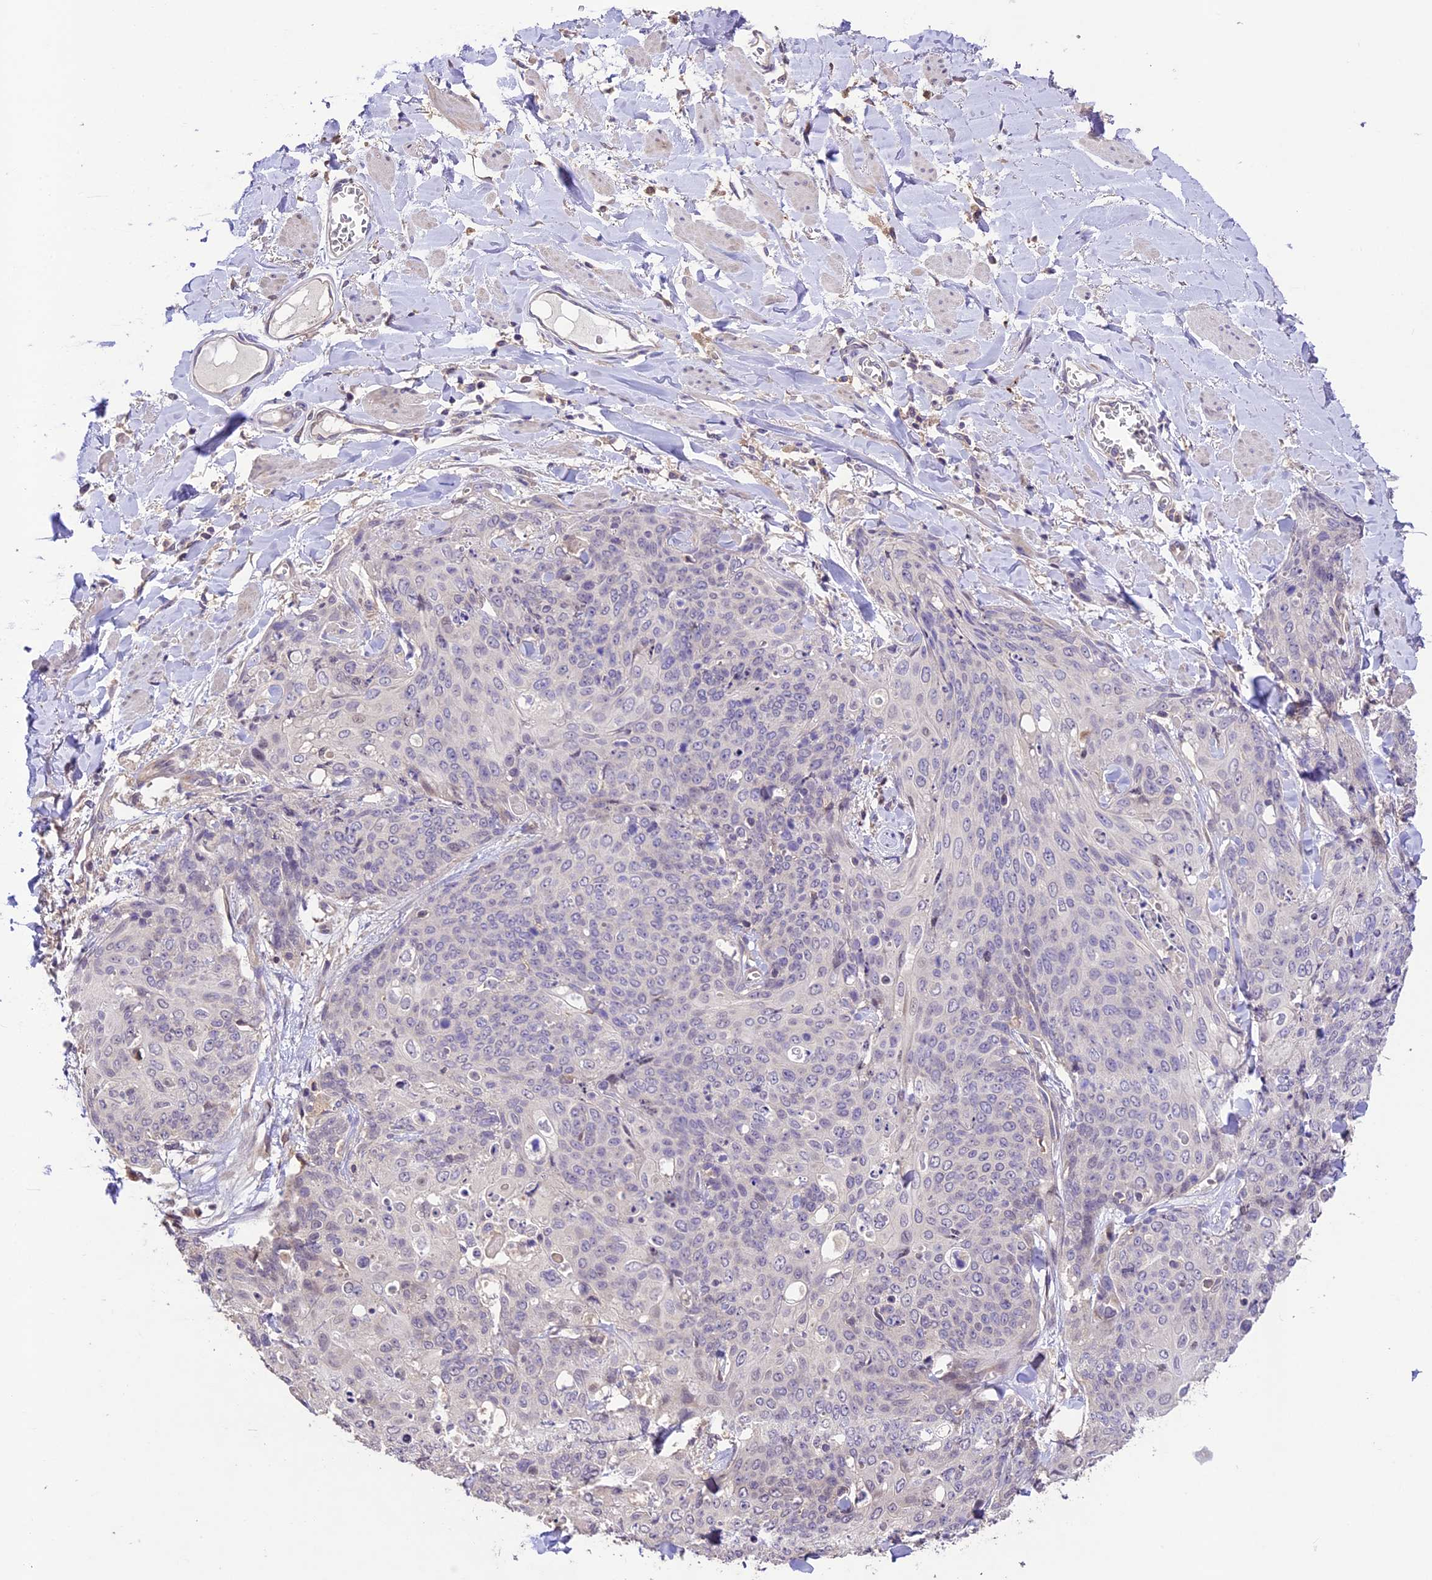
{"staining": {"intensity": "negative", "quantity": "none", "location": "none"}, "tissue": "skin cancer", "cell_type": "Tumor cells", "image_type": "cancer", "snomed": [{"axis": "morphology", "description": "Squamous cell carcinoma, NOS"}, {"axis": "topography", "description": "Skin"}, {"axis": "topography", "description": "Vulva"}], "caption": "Immunohistochemical staining of skin squamous cell carcinoma reveals no significant staining in tumor cells. (Immunohistochemistry (ihc), brightfield microscopy, high magnification).", "gene": "DGKH", "patient": {"sex": "female", "age": 85}}